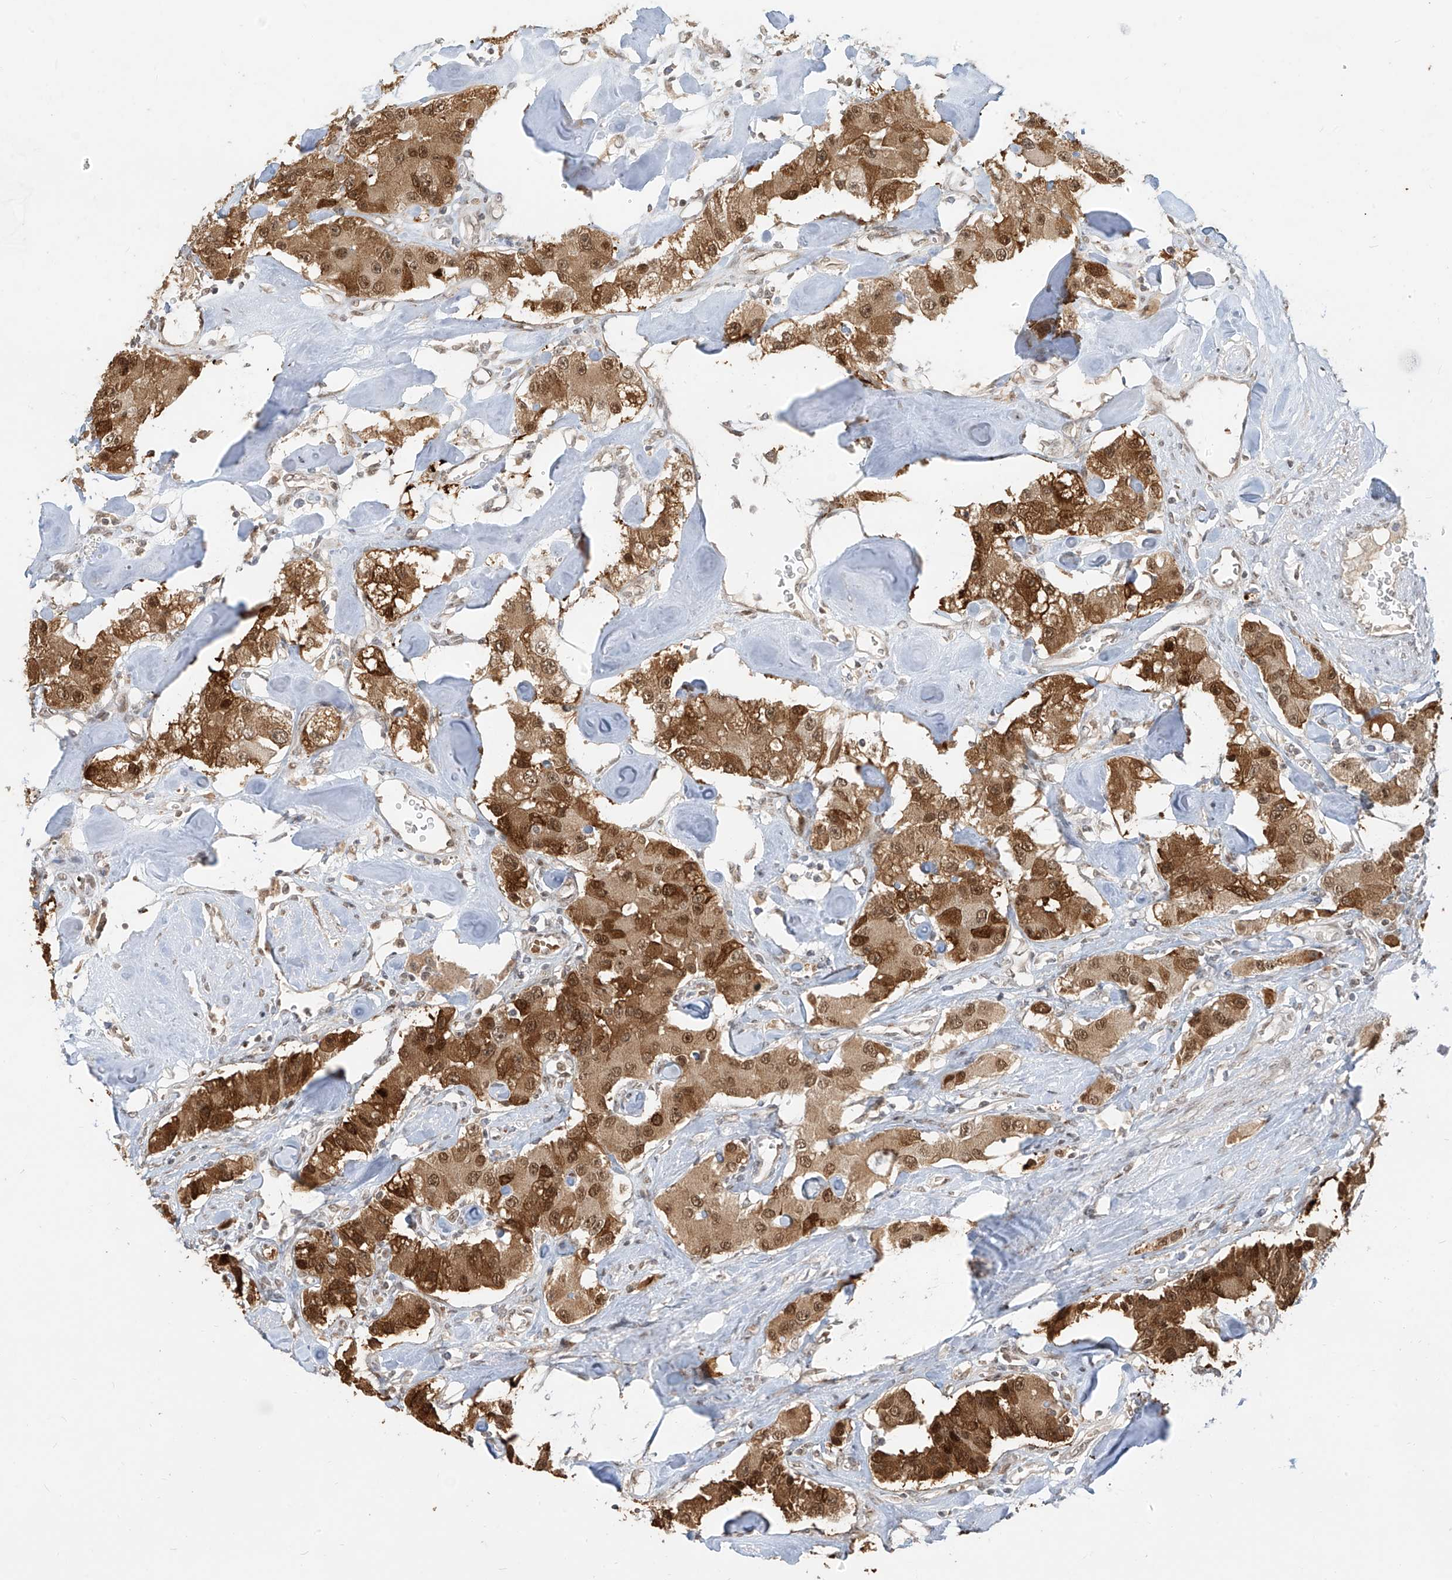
{"staining": {"intensity": "strong", "quantity": ">75%", "location": "cytoplasmic/membranous,nuclear"}, "tissue": "carcinoid", "cell_type": "Tumor cells", "image_type": "cancer", "snomed": [{"axis": "morphology", "description": "Carcinoid, malignant, NOS"}, {"axis": "topography", "description": "Pancreas"}], "caption": "The image displays a brown stain indicating the presence of a protein in the cytoplasmic/membranous and nuclear of tumor cells in carcinoid.", "gene": "ZMYM2", "patient": {"sex": "male", "age": 41}}